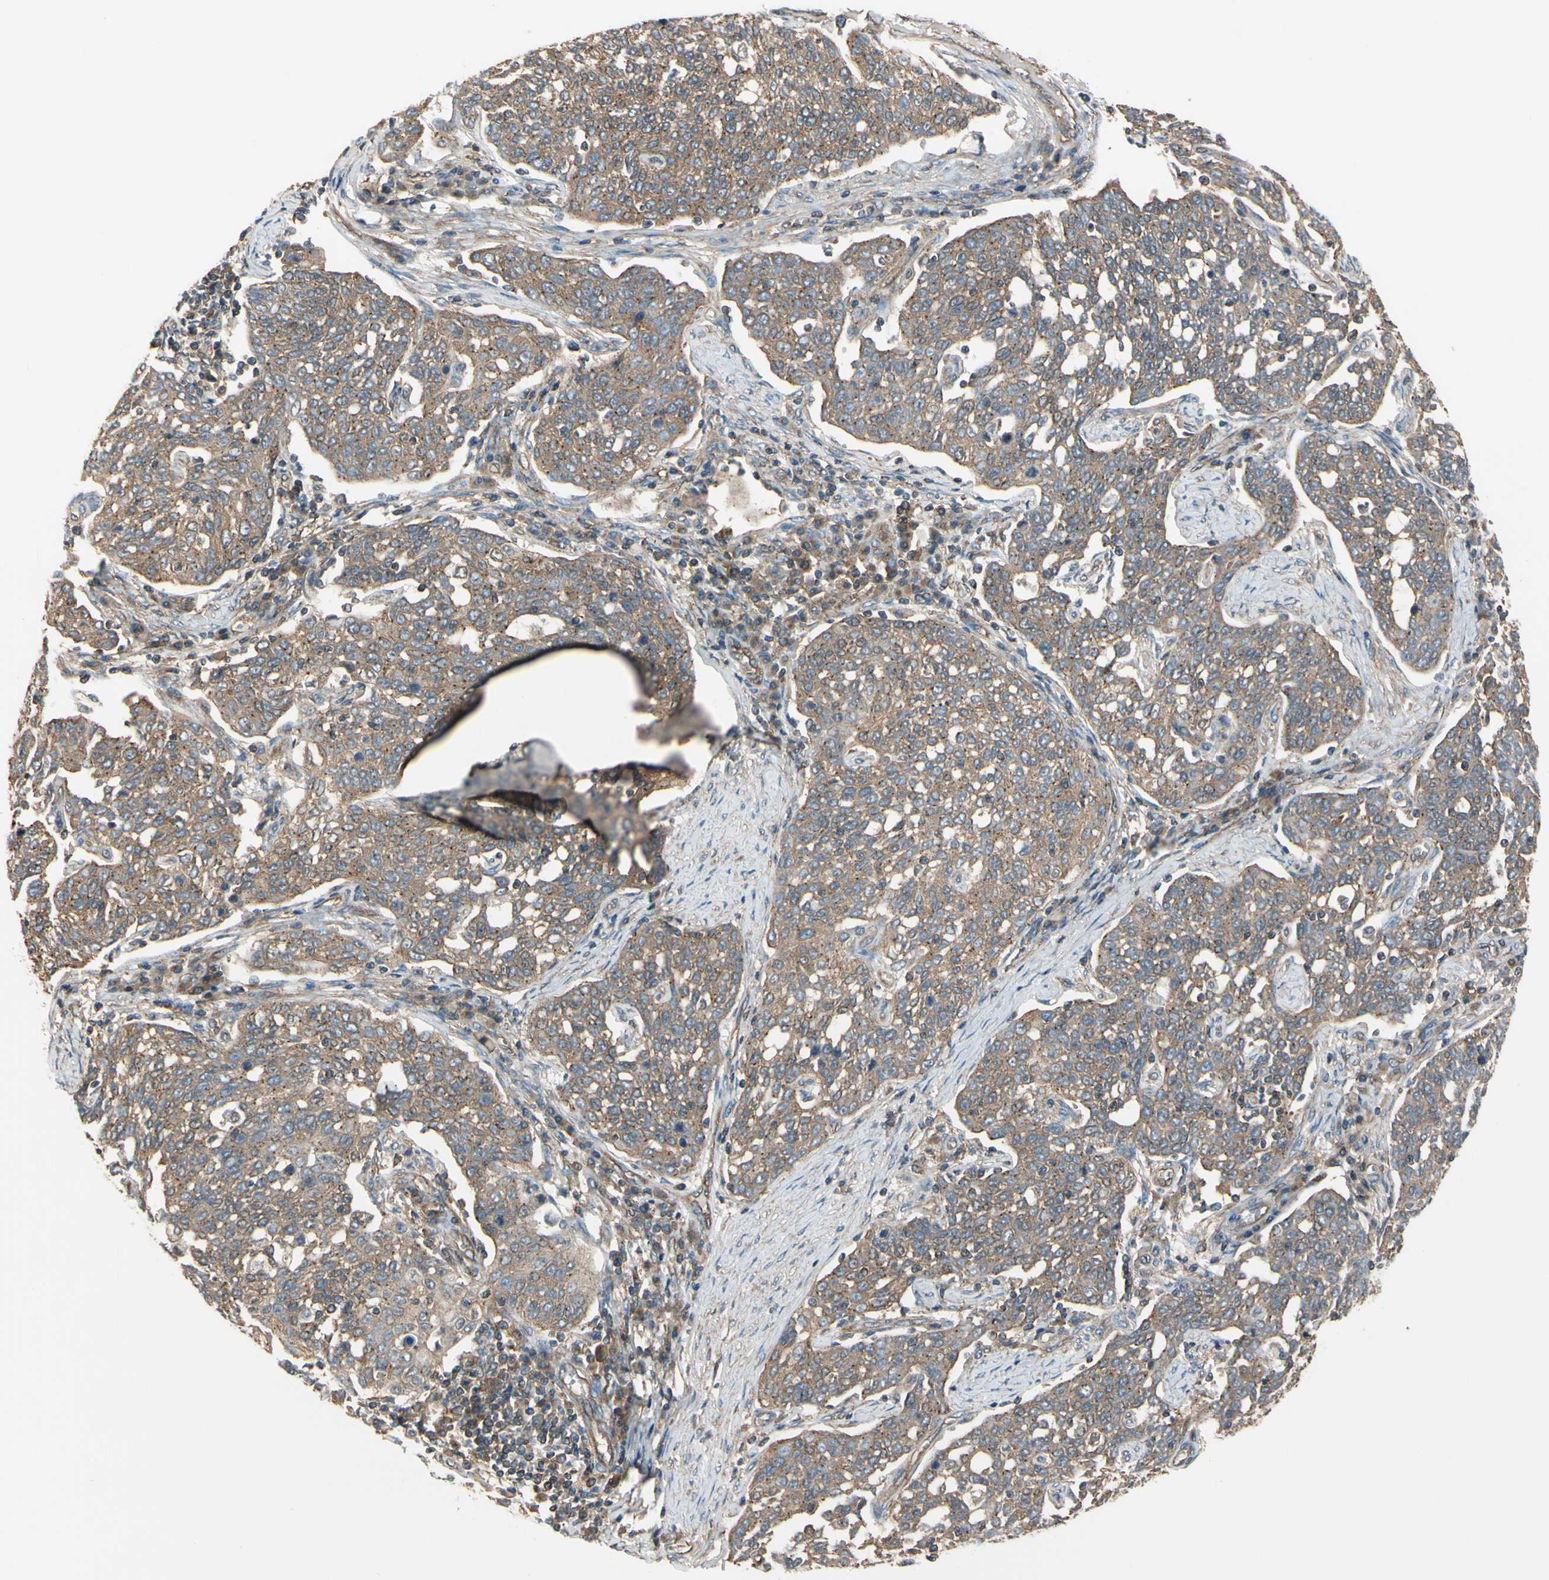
{"staining": {"intensity": "weak", "quantity": ">75%", "location": "cytoplasmic/membranous"}, "tissue": "cervical cancer", "cell_type": "Tumor cells", "image_type": "cancer", "snomed": [{"axis": "morphology", "description": "Squamous cell carcinoma, NOS"}, {"axis": "topography", "description": "Cervix"}], "caption": "Cervical squamous cell carcinoma stained for a protein (brown) exhibits weak cytoplasmic/membranous positive staining in about >75% of tumor cells.", "gene": "EPS15", "patient": {"sex": "female", "age": 34}}